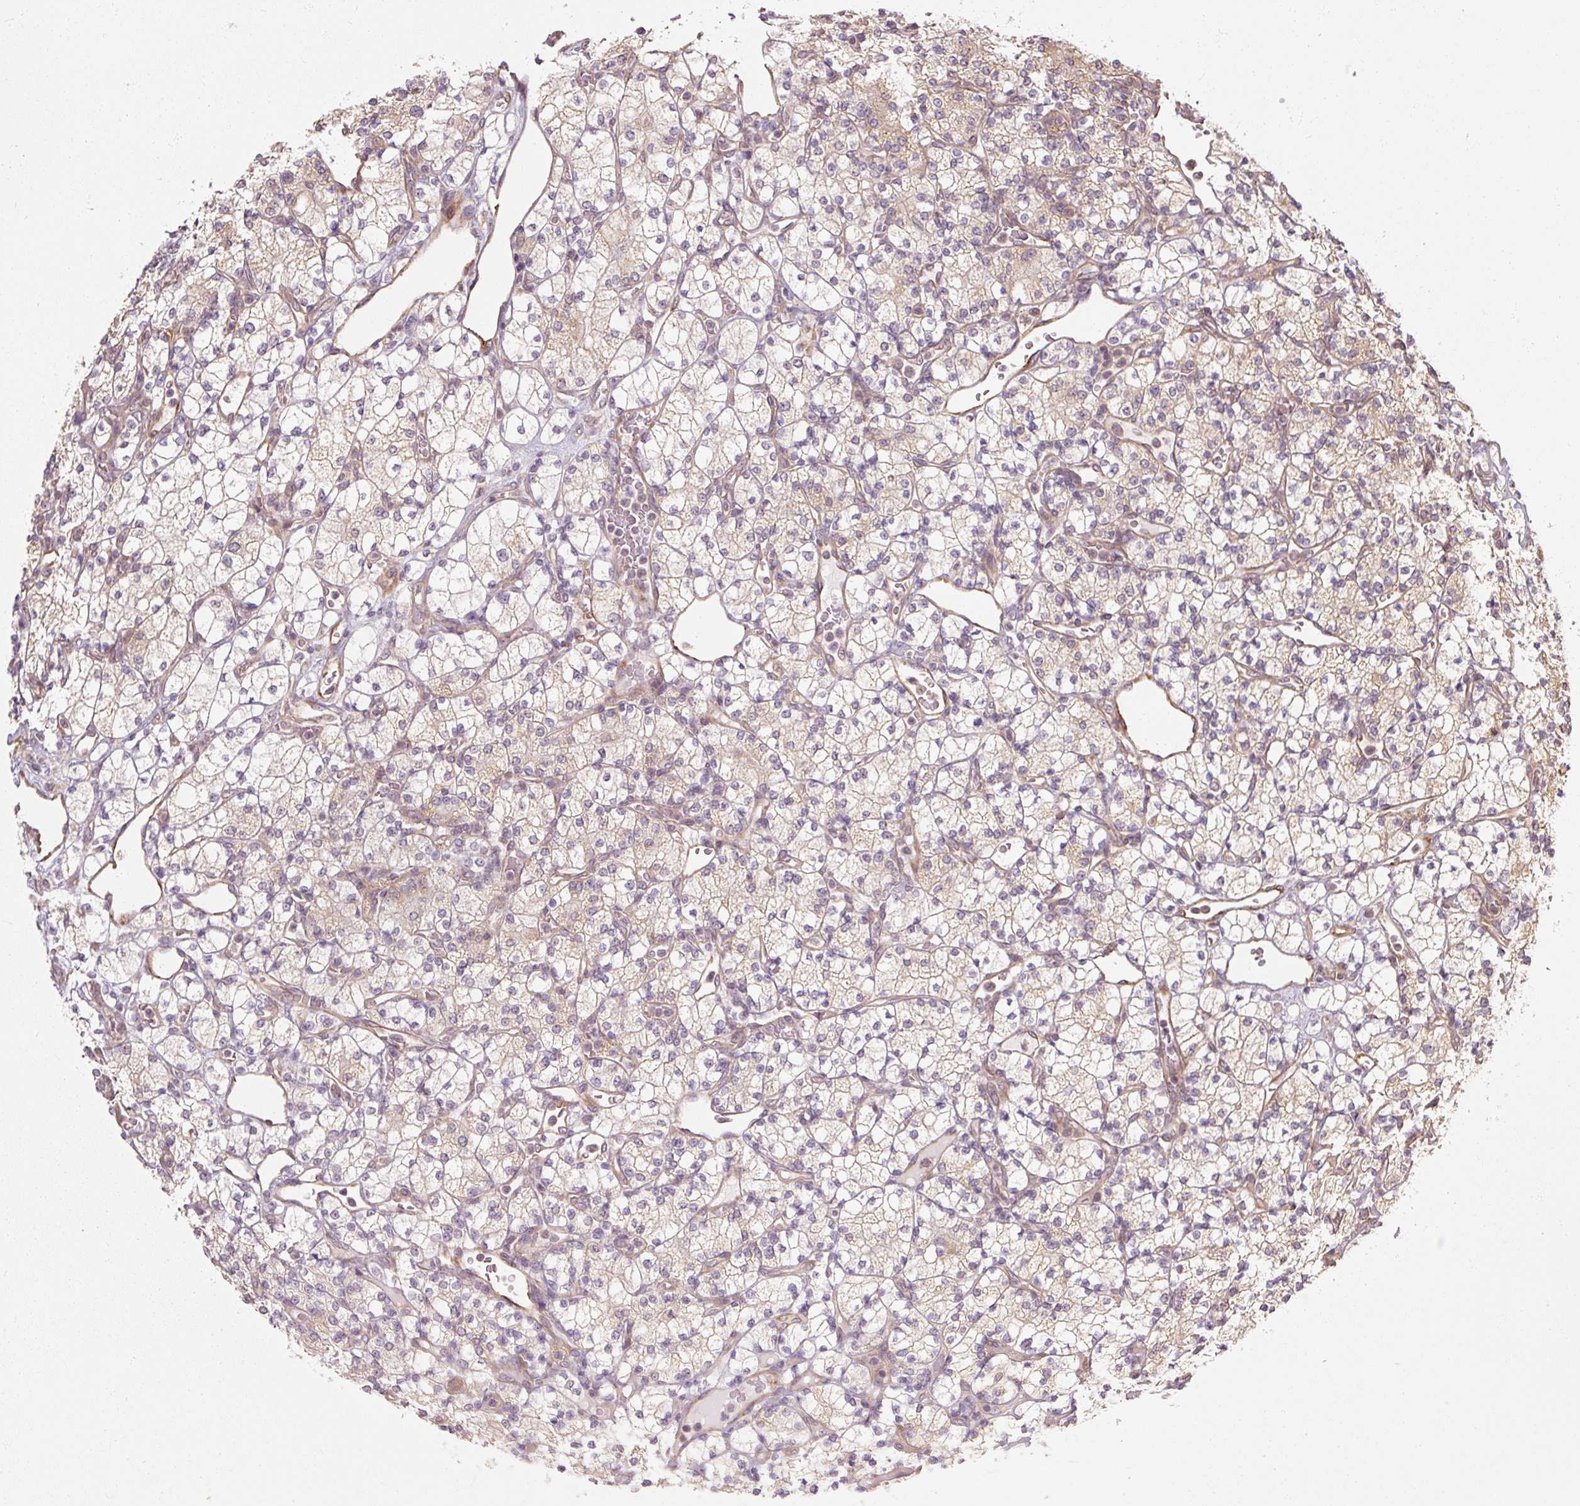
{"staining": {"intensity": "weak", "quantity": "25%-75%", "location": "cytoplasmic/membranous"}, "tissue": "renal cancer", "cell_type": "Tumor cells", "image_type": "cancer", "snomed": [{"axis": "morphology", "description": "Adenocarcinoma, NOS"}, {"axis": "topography", "description": "Kidney"}], "caption": "Human renal cancer (adenocarcinoma) stained for a protein (brown) reveals weak cytoplasmic/membranous positive expression in approximately 25%-75% of tumor cells.", "gene": "RB1CC1", "patient": {"sex": "male", "age": 77}}